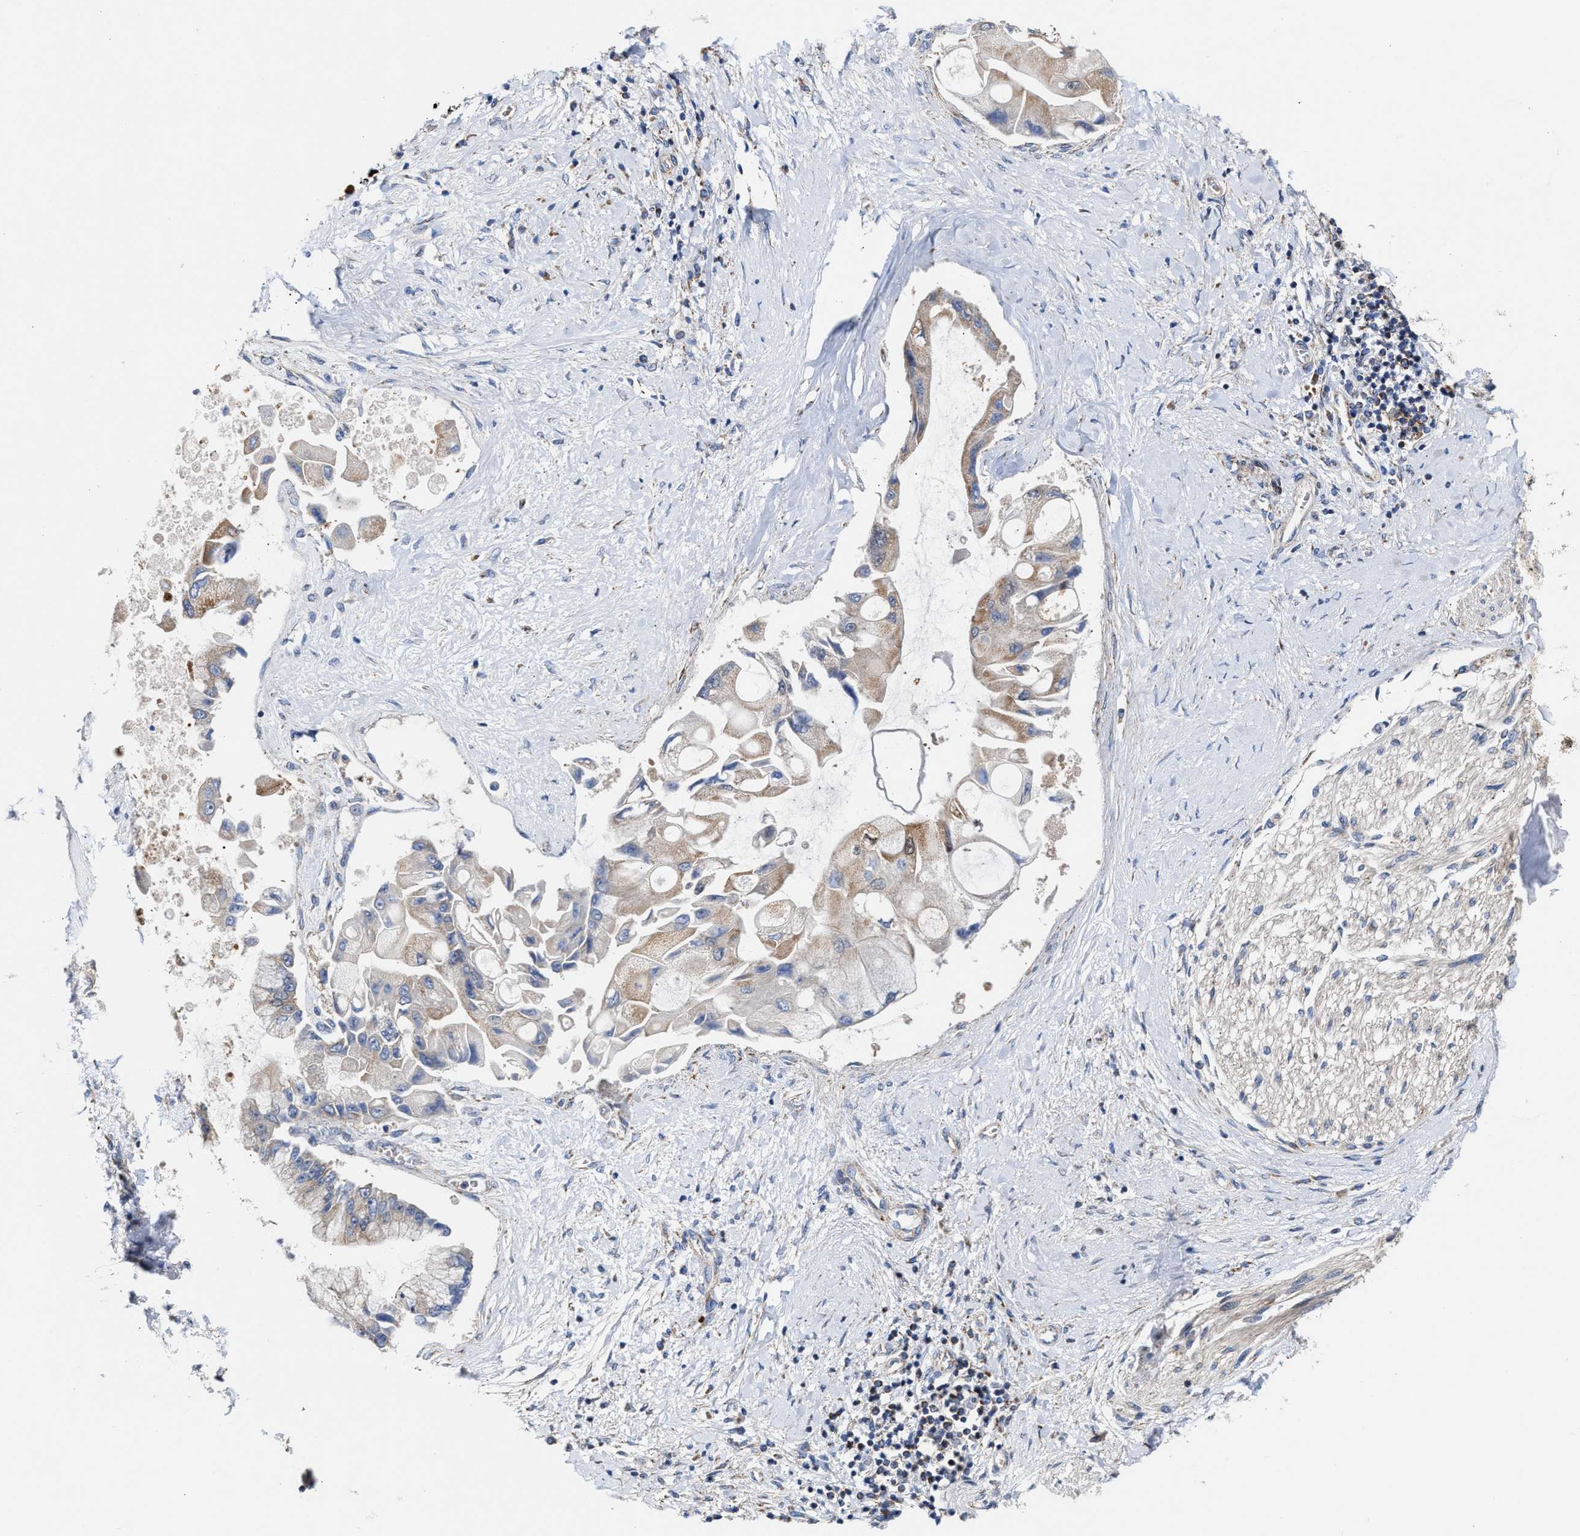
{"staining": {"intensity": "weak", "quantity": "25%-75%", "location": "cytoplasmic/membranous"}, "tissue": "liver cancer", "cell_type": "Tumor cells", "image_type": "cancer", "snomed": [{"axis": "morphology", "description": "Cholangiocarcinoma"}, {"axis": "topography", "description": "Liver"}], "caption": "About 25%-75% of tumor cells in human liver cancer (cholangiocarcinoma) reveal weak cytoplasmic/membranous protein staining as visualized by brown immunohistochemical staining.", "gene": "MECR", "patient": {"sex": "male", "age": 50}}